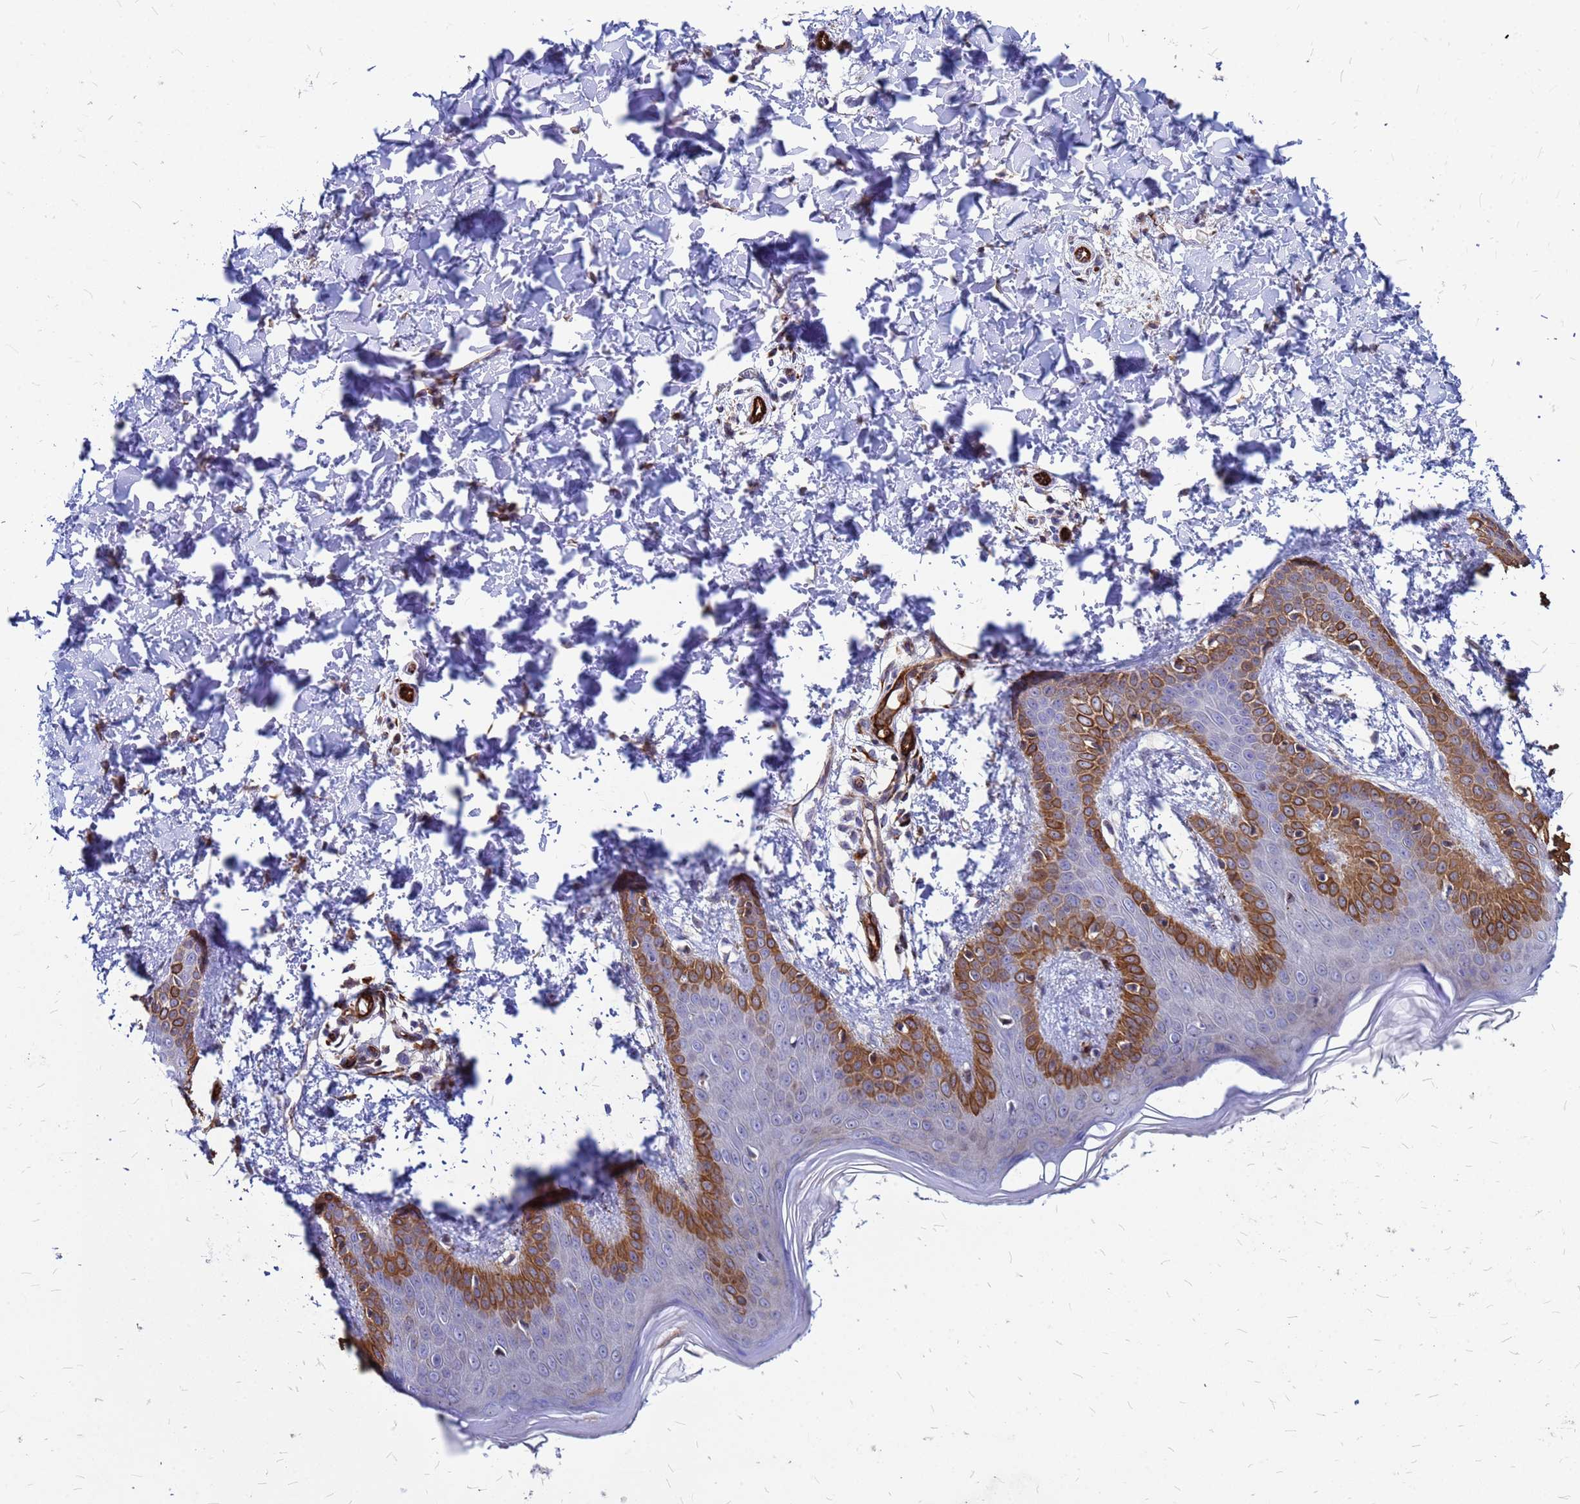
{"staining": {"intensity": "strong", "quantity": ">75%", "location": "cytoplasmic/membranous"}, "tissue": "skin", "cell_type": "Fibroblasts", "image_type": "normal", "snomed": [{"axis": "morphology", "description": "Normal tissue, NOS"}, {"axis": "topography", "description": "Skin"}], "caption": "The micrograph displays staining of benign skin, revealing strong cytoplasmic/membranous protein positivity (brown color) within fibroblasts. (Stains: DAB (3,3'-diaminobenzidine) in brown, nuclei in blue, Microscopy: brightfield microscopy at high magnification).", "gene": "NOSTRIN", "patient": {"sex": "male", "age": 36}}